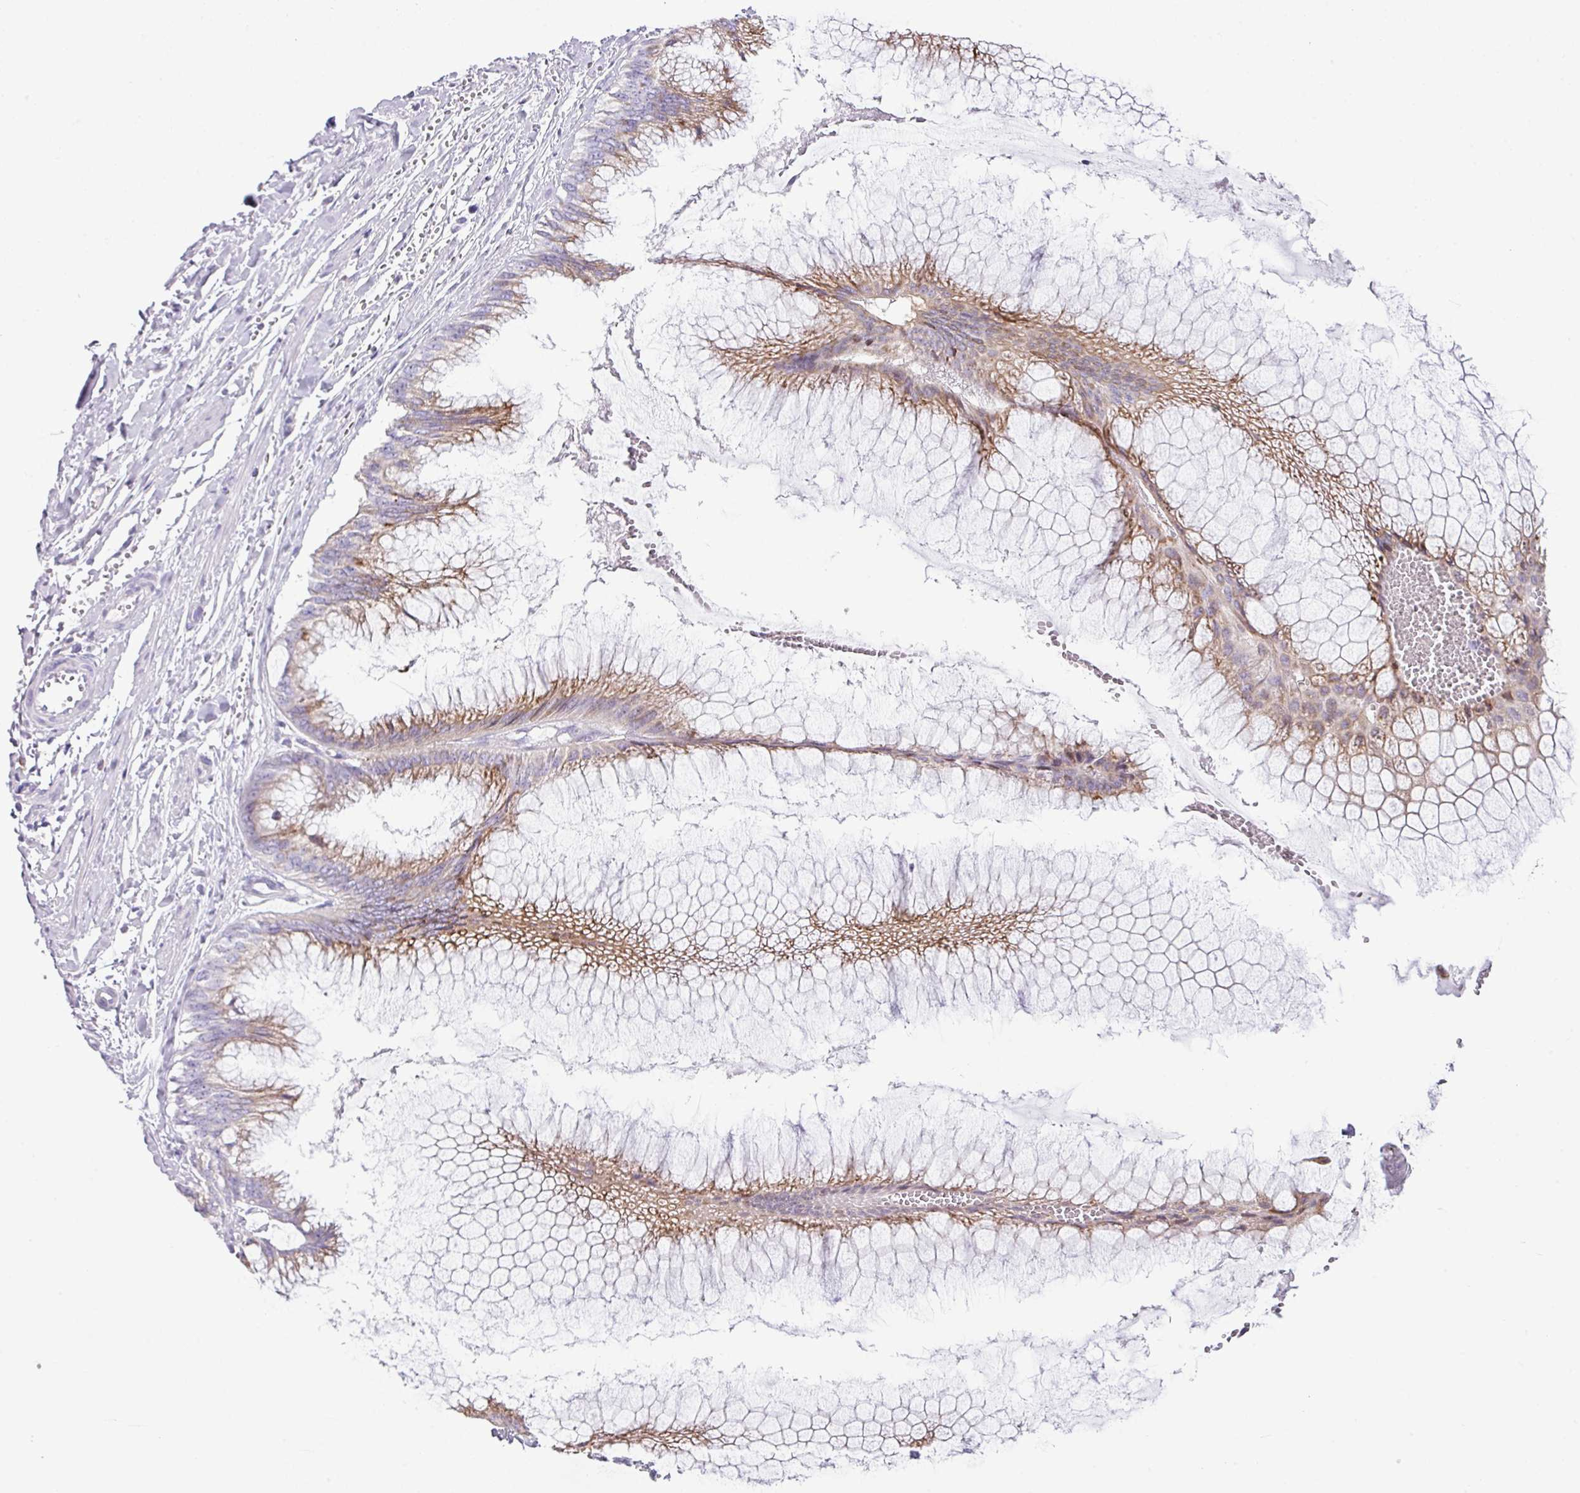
{"staining": {"intensity": "moderate", "quantity": "25%-75%", "location": "cytoplasmic/membranous"}, "tissue": "ovarian cancer", "cell_type": "Tumor cells", "image_type": "cancer", "snomed": [{"axis": "morphology", "description": "Cystadenocarcinoma, mucinous, NOS"}, {"axis": "topography", "description": "Ovary"}], "caption": "A brown stain labels moderate cytoplasmic/membranous expression of a protein in human ovarian cancer (mucinous cystadenocarcinoma) tumor cells.", "gene": "RGS21", "patient": {"sex": "female", "age": 44}}